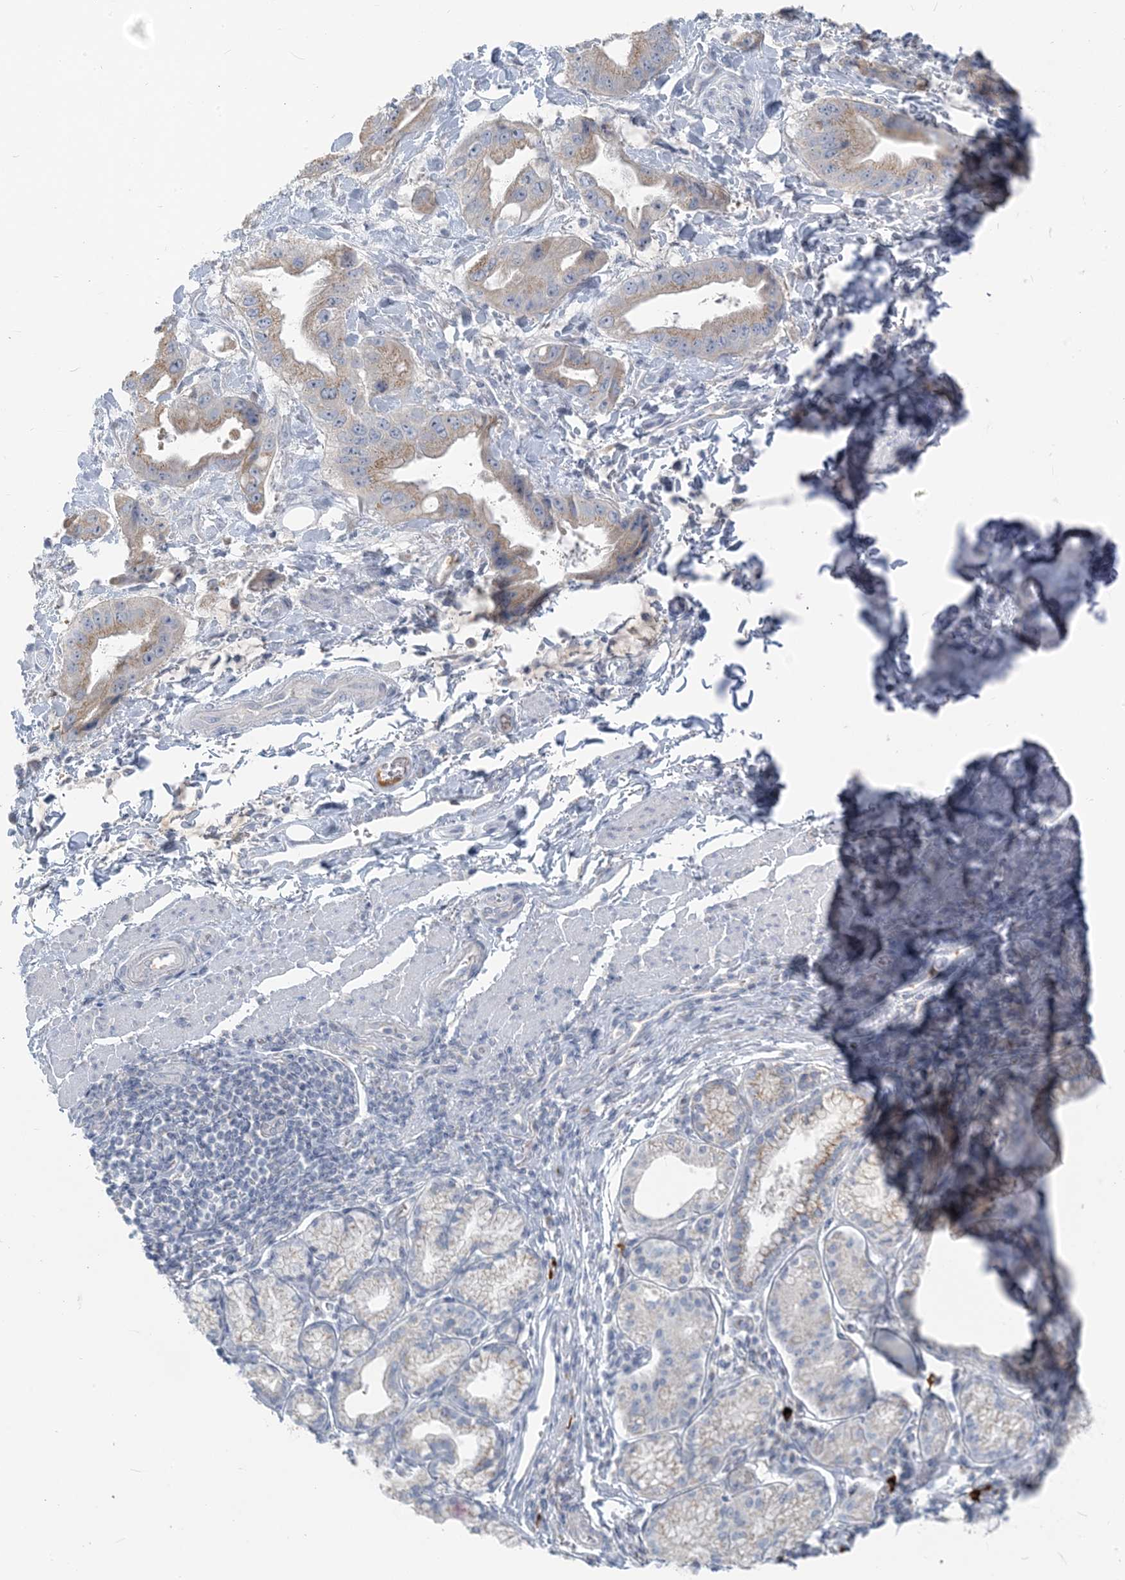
{"staining": {"intensity": "weak", "quantity": ">75%", "location": "cytoplasmic/membranous"}, "tissue": "stomach cancer", "cell_type": "Tumor cells", "image_type": "cancer", "snomed": [{"axis": "morphology", "description": "Adenocarcinoma, NOS"}, {"axis": "topography", "description": "Stomach"}], "caption": "IHC micrograph of neoplastic tissue: stomach cancer (adenocarcinoma) stained using immunohistochemistry (IHC) reveals low levels of weak protein expression localized specifically in the cytoplasmic/membranous of tumor cells, appearing as a cytoplasmic/membranous brown color.", "gene": "SCML1", "patient": {"sex": "male", "age": 62}}